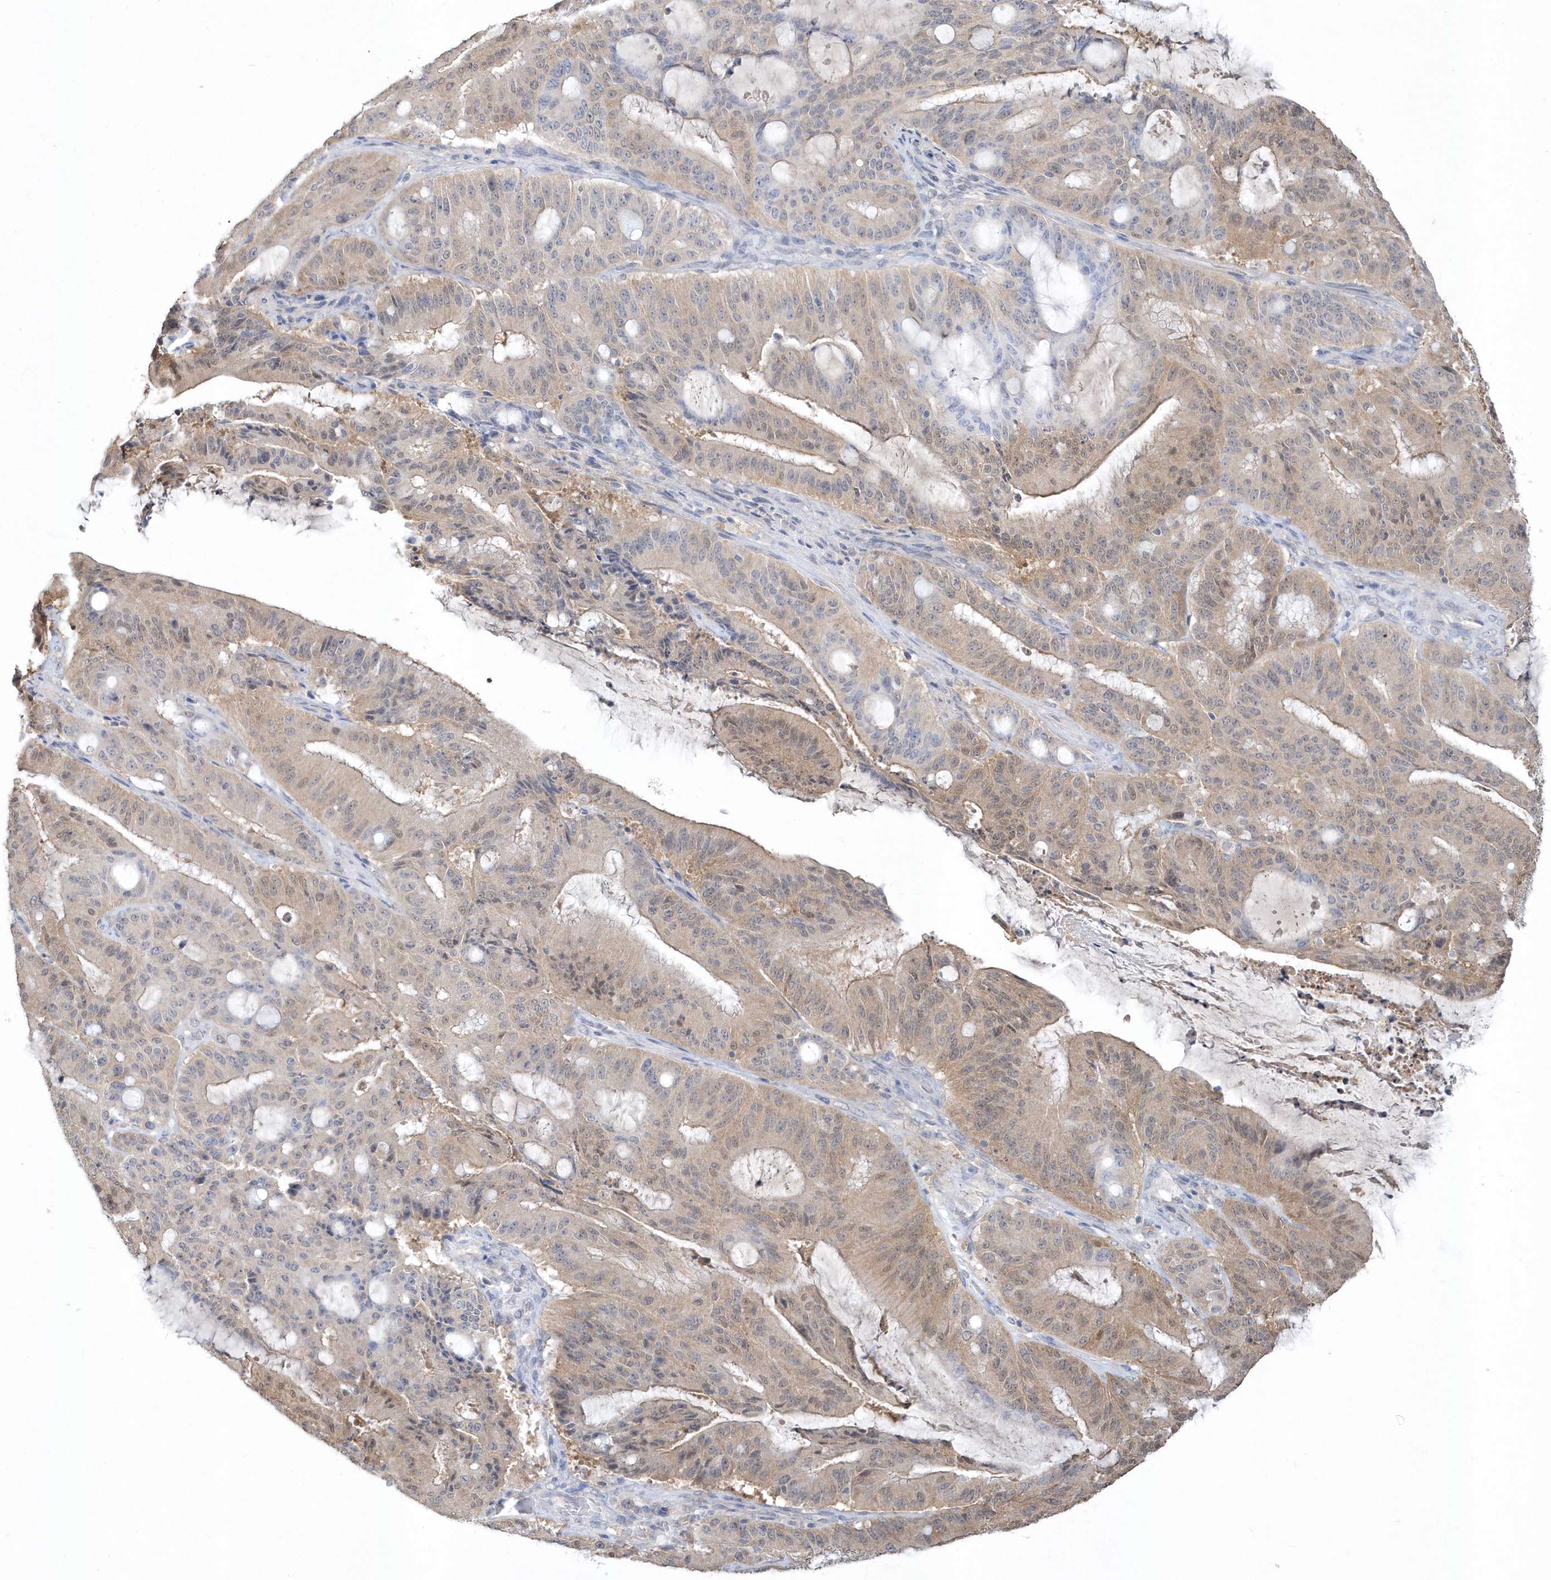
{"staining": {"intensity": "weak", "quantity": ">75%", "location": "cytoplasmic/membranous,nuclear"}, "tissue": "liver cancer", "cell_type": "Tumor cells", "image_type": "cancer", "snomed": [{"axis": "morphology", "description": "Normal tissue, NOS"}, {"axis": "morphology", "description": "Cholangiocarcinoma"}, {"axis": "topography", "description": "Liver"}, {"axis": "topography", "description": "Peripheral nerve tissue"}], "caption": "Protein expression analysis of human liver cancer (cholangiocarcinoma) reveals weak cytoplasmic/membranous and nuclear staining in approximately >75% of tumor cells.", "gene": "AKR7A2", "patient": {"sex": "female", "age": 73}}